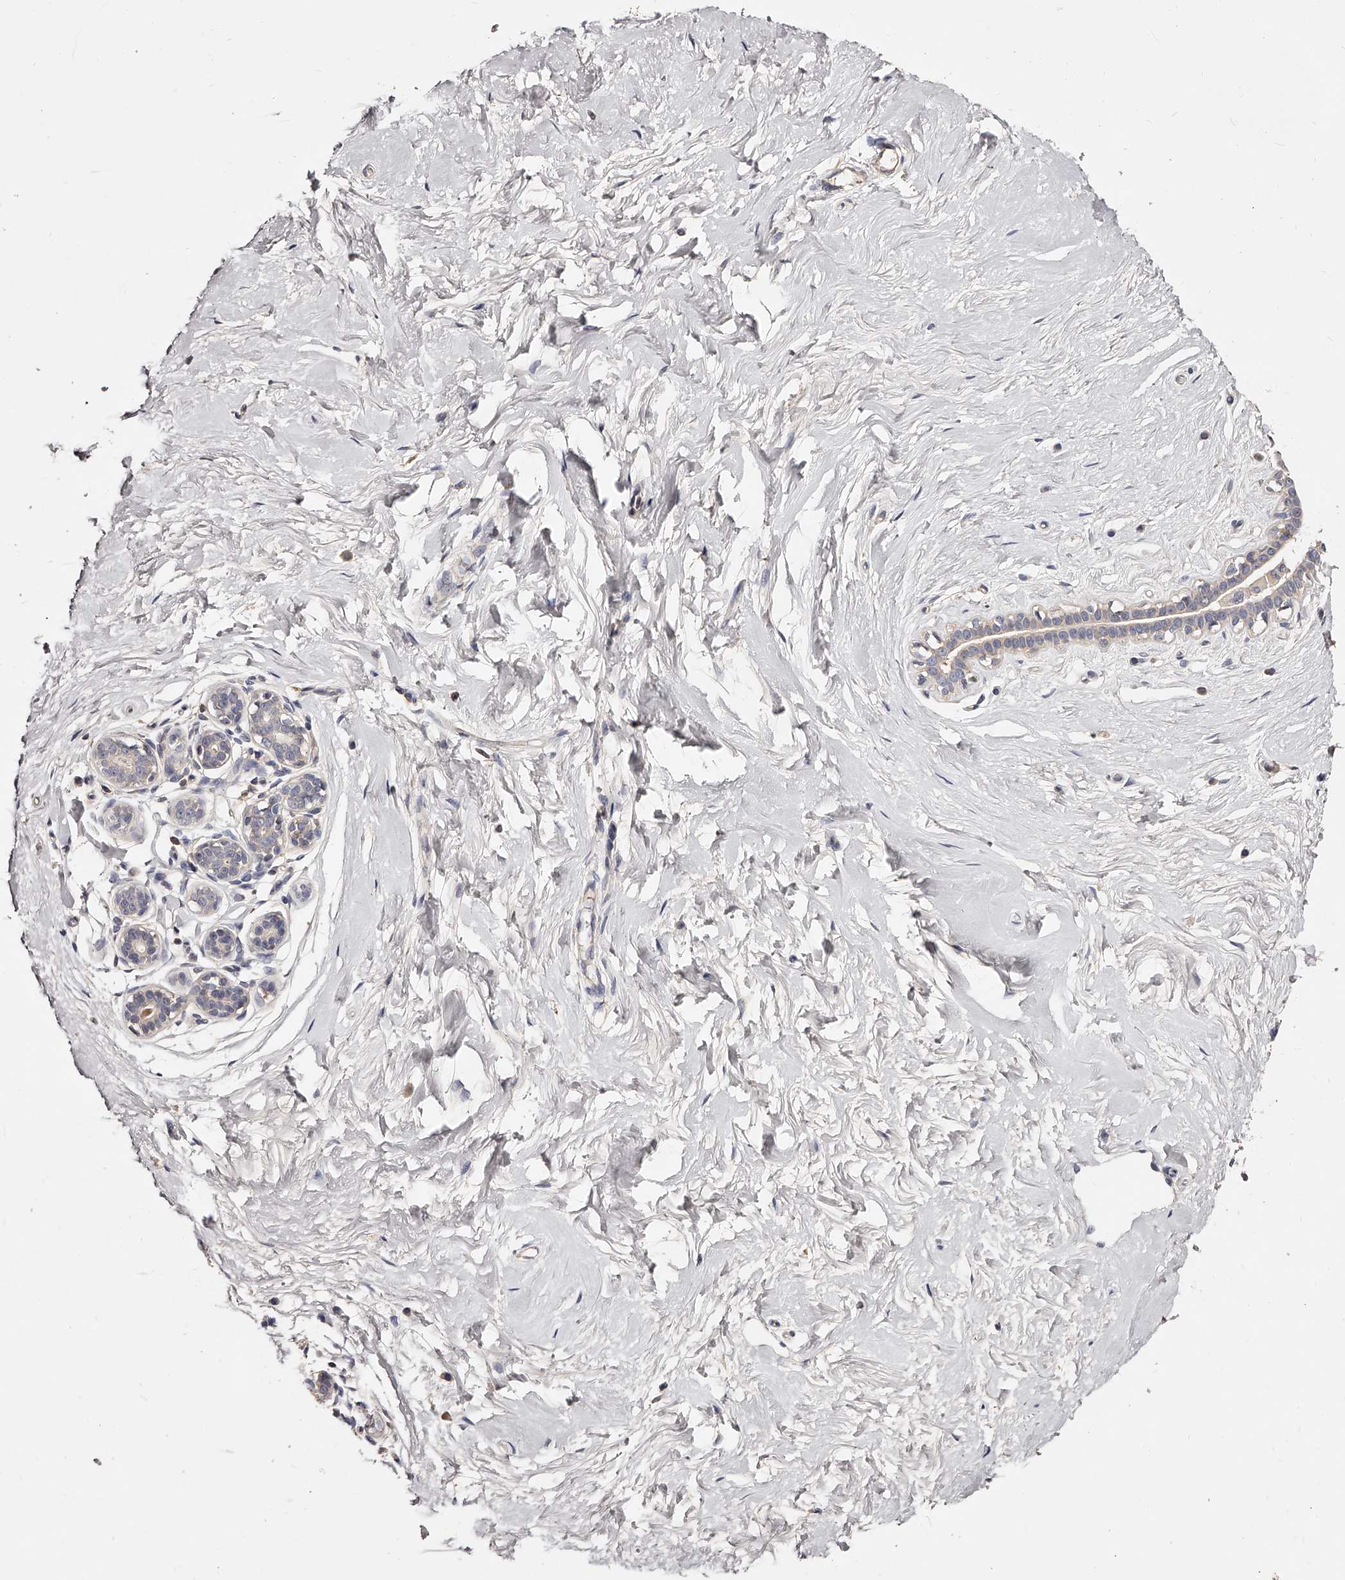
{"staining": {"intensity": "negative", "quantity": "none", "location": "none"}, "tissue": "breast", "cell_type": "Adipocytes", "image_type": "normal", "snomed": [{"axis": "morphology", "description": "Normal tissue, NOS"}, {"axis": "morphology", "description": "Adenoma, NOS"}, {"axis": "topography", "description": "Breast"}], "caption": "A micrograph of human breast is negative for staining in adipocytes. (Immunohistochemistry (ihc), brightfield microscopy, high magnification).", "gene": "PHACTR1", "patient": {"sex": "female", "age": 23}}